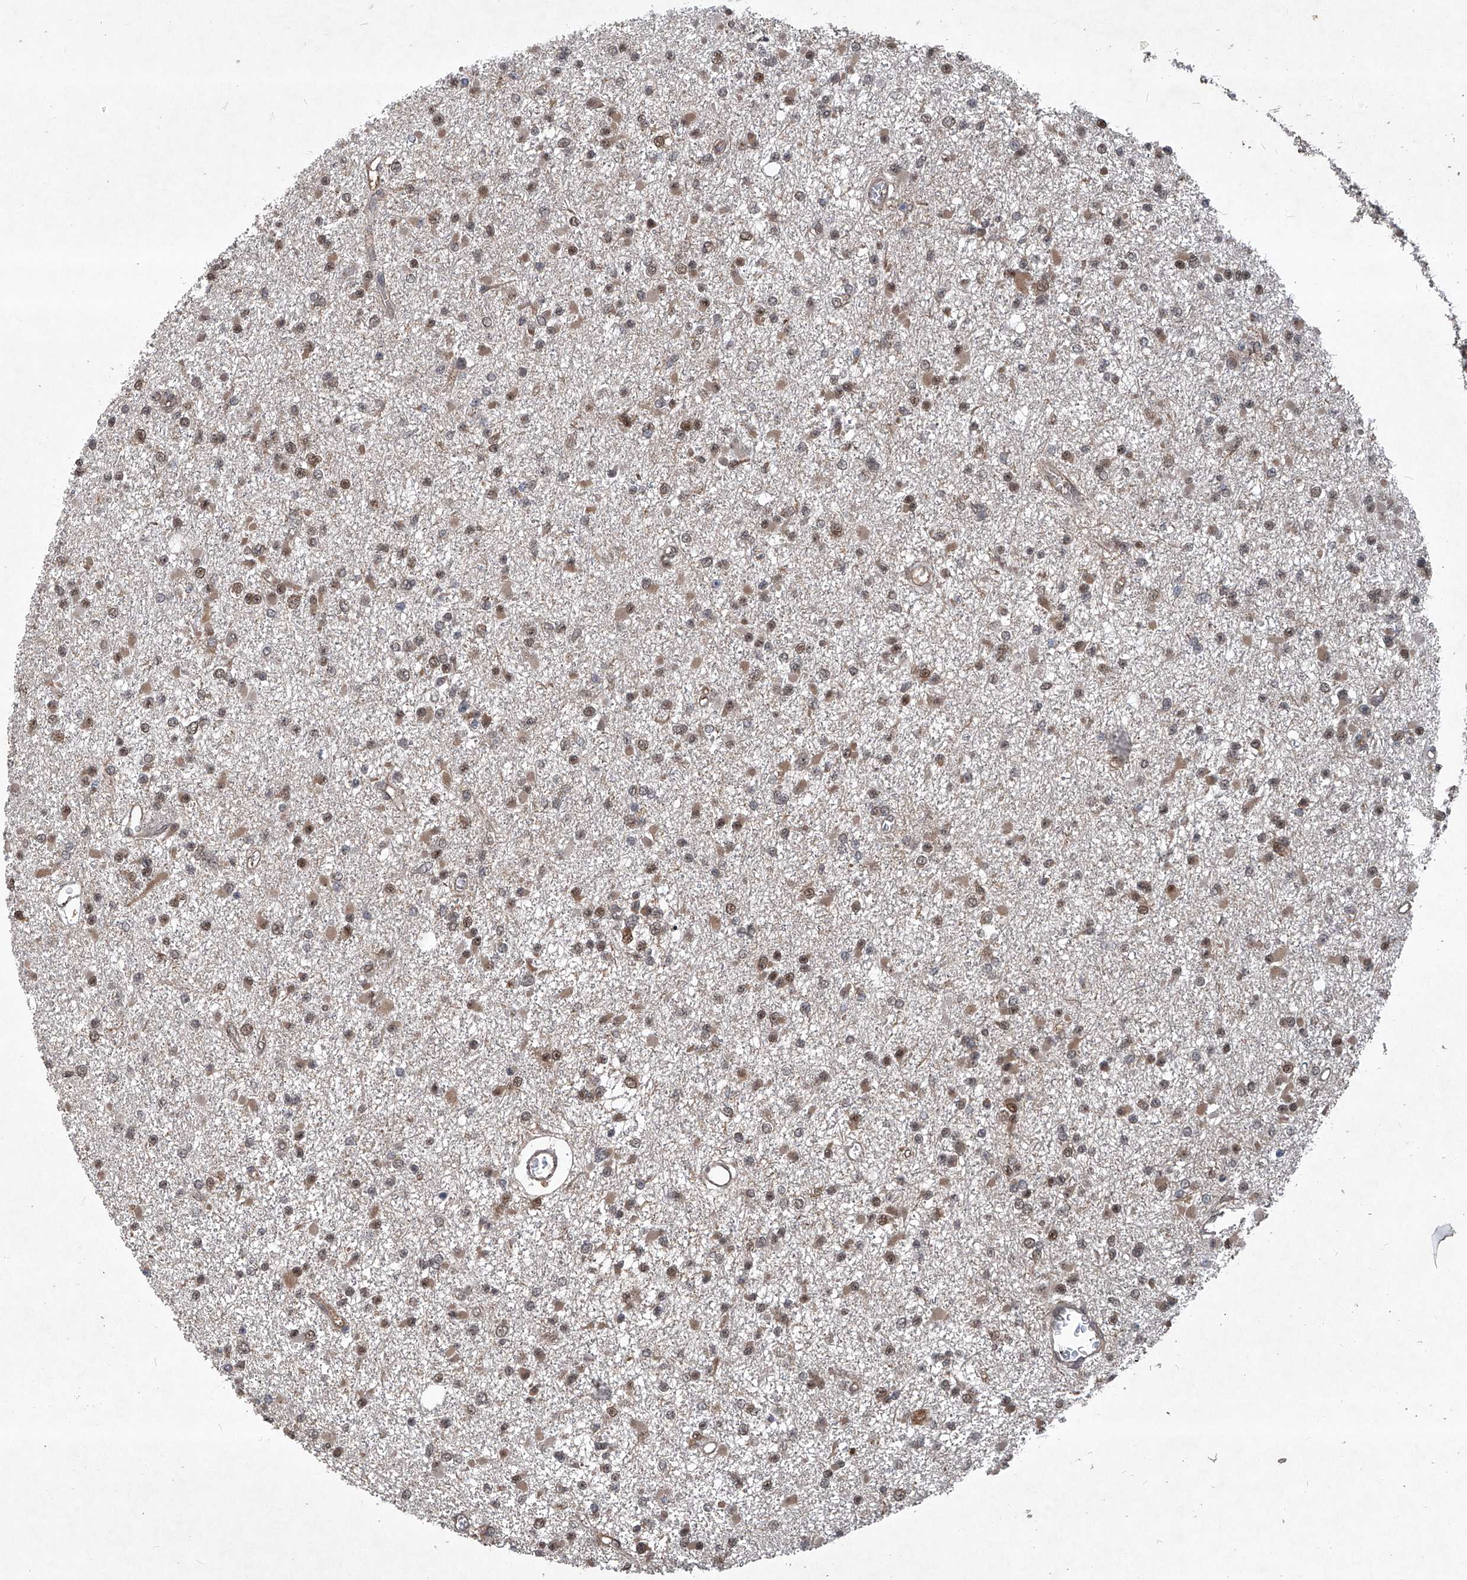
{"staining": {"intensity": "moderate", "quantity": ">75%", "location": "nuclear"}, "tissue": "glioma", "cell_type": "Tumor cells", "image_type": "cancer", "snomed": [{"axis": "morphology", "description": "Glioma, malignant, Low grade"}, {"axis": "topography", "description": "Brain"}], "caption": "A histopathology image of glioma stained for a protein exhibits moderate nuclear brown staining in tumor cells.", "gene": "PSMB1", "patient": {"sex": "female", "age": 22}}